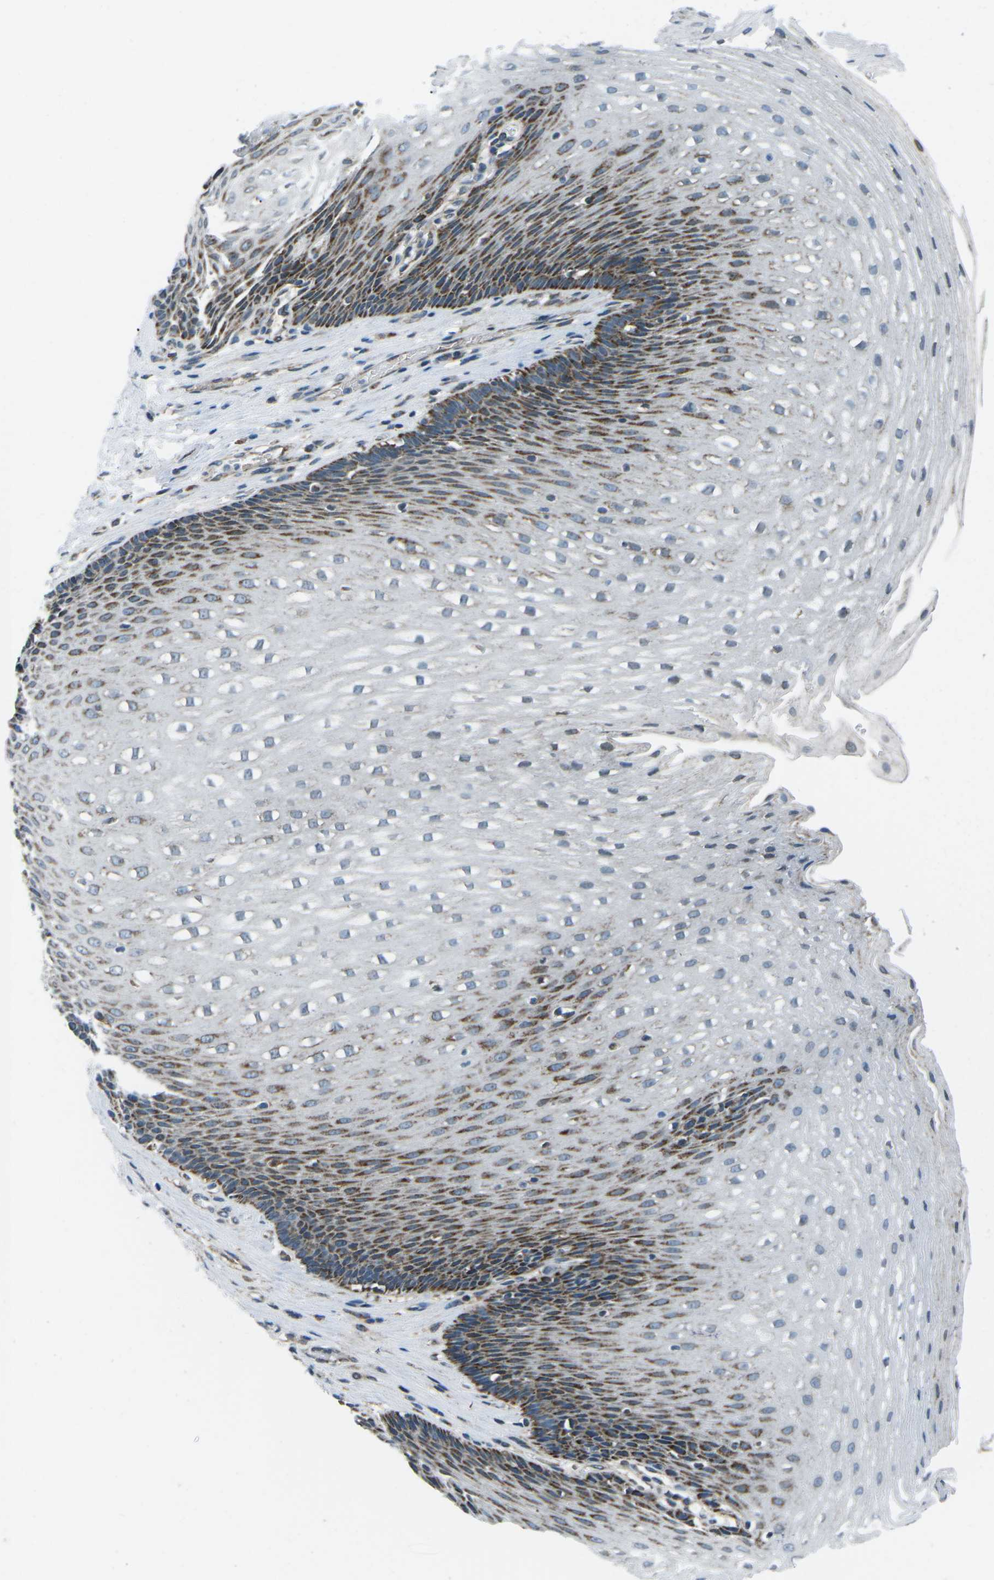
{"staining": {"intensity": "strong", "quantity": "<25%", "location": "cytoplasmic/membranous"}, "tissue": "esophagus", "cell_type": "Squamous epithelial cells", "image_type": "normal", "snomed": [{"axis": "morphology", "description": "Normal tissue, NOS"}, {"axis": "topography", "description": "Esophagus"}], "caption": "Strong cytoplasmic/membranous staining is appreciated in about <25% of squamous epithelial cells in benign esophagus. The protein of interest is shown in brown color, while the nuclei are stained blue.", "gene": "RFESD", "patient": {"sex": "male", "age": 48}}